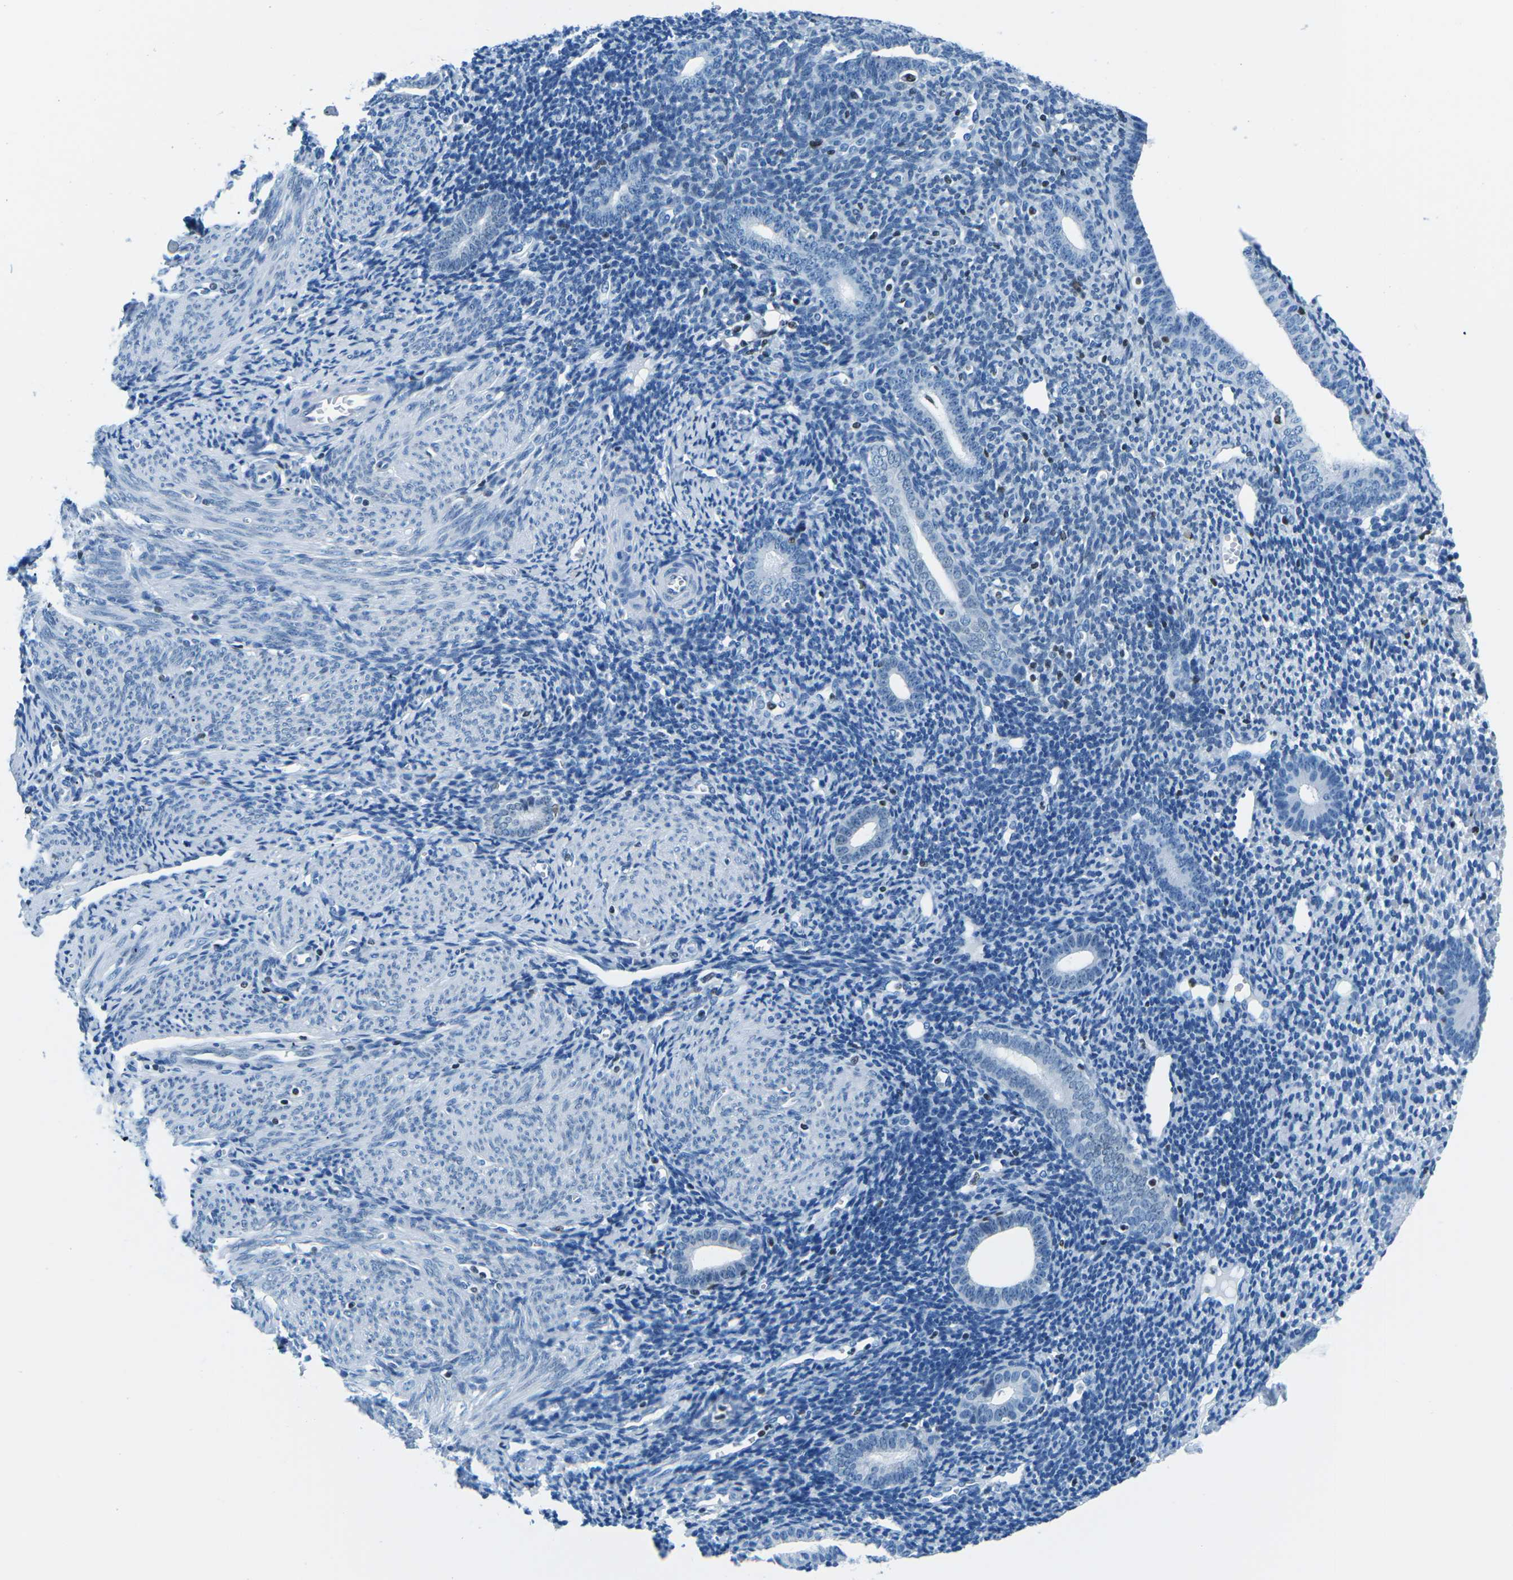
{"staining": {"intensity": "negative", "quantity": "none", "location": "none"}, "tissue": "endometrium", "cell_type": "Cells in endometrial stroma", "image_type": "normal", "snomed": [{"axis": "morphology", "description": "Normal tissue, NOS"}, {"axis": "morphology", "description": "Atrophy, NOS"}, {"axis": "topography", "description": "Uterus"}, {"axis": "topography", "description": "Endometrium"}], "caption": "The photomicrograph shows no staining of cells in endometrial stroma in benign endometrium.", "gene": "CELF2", "patient": {"sex": "female", "age": 68}}